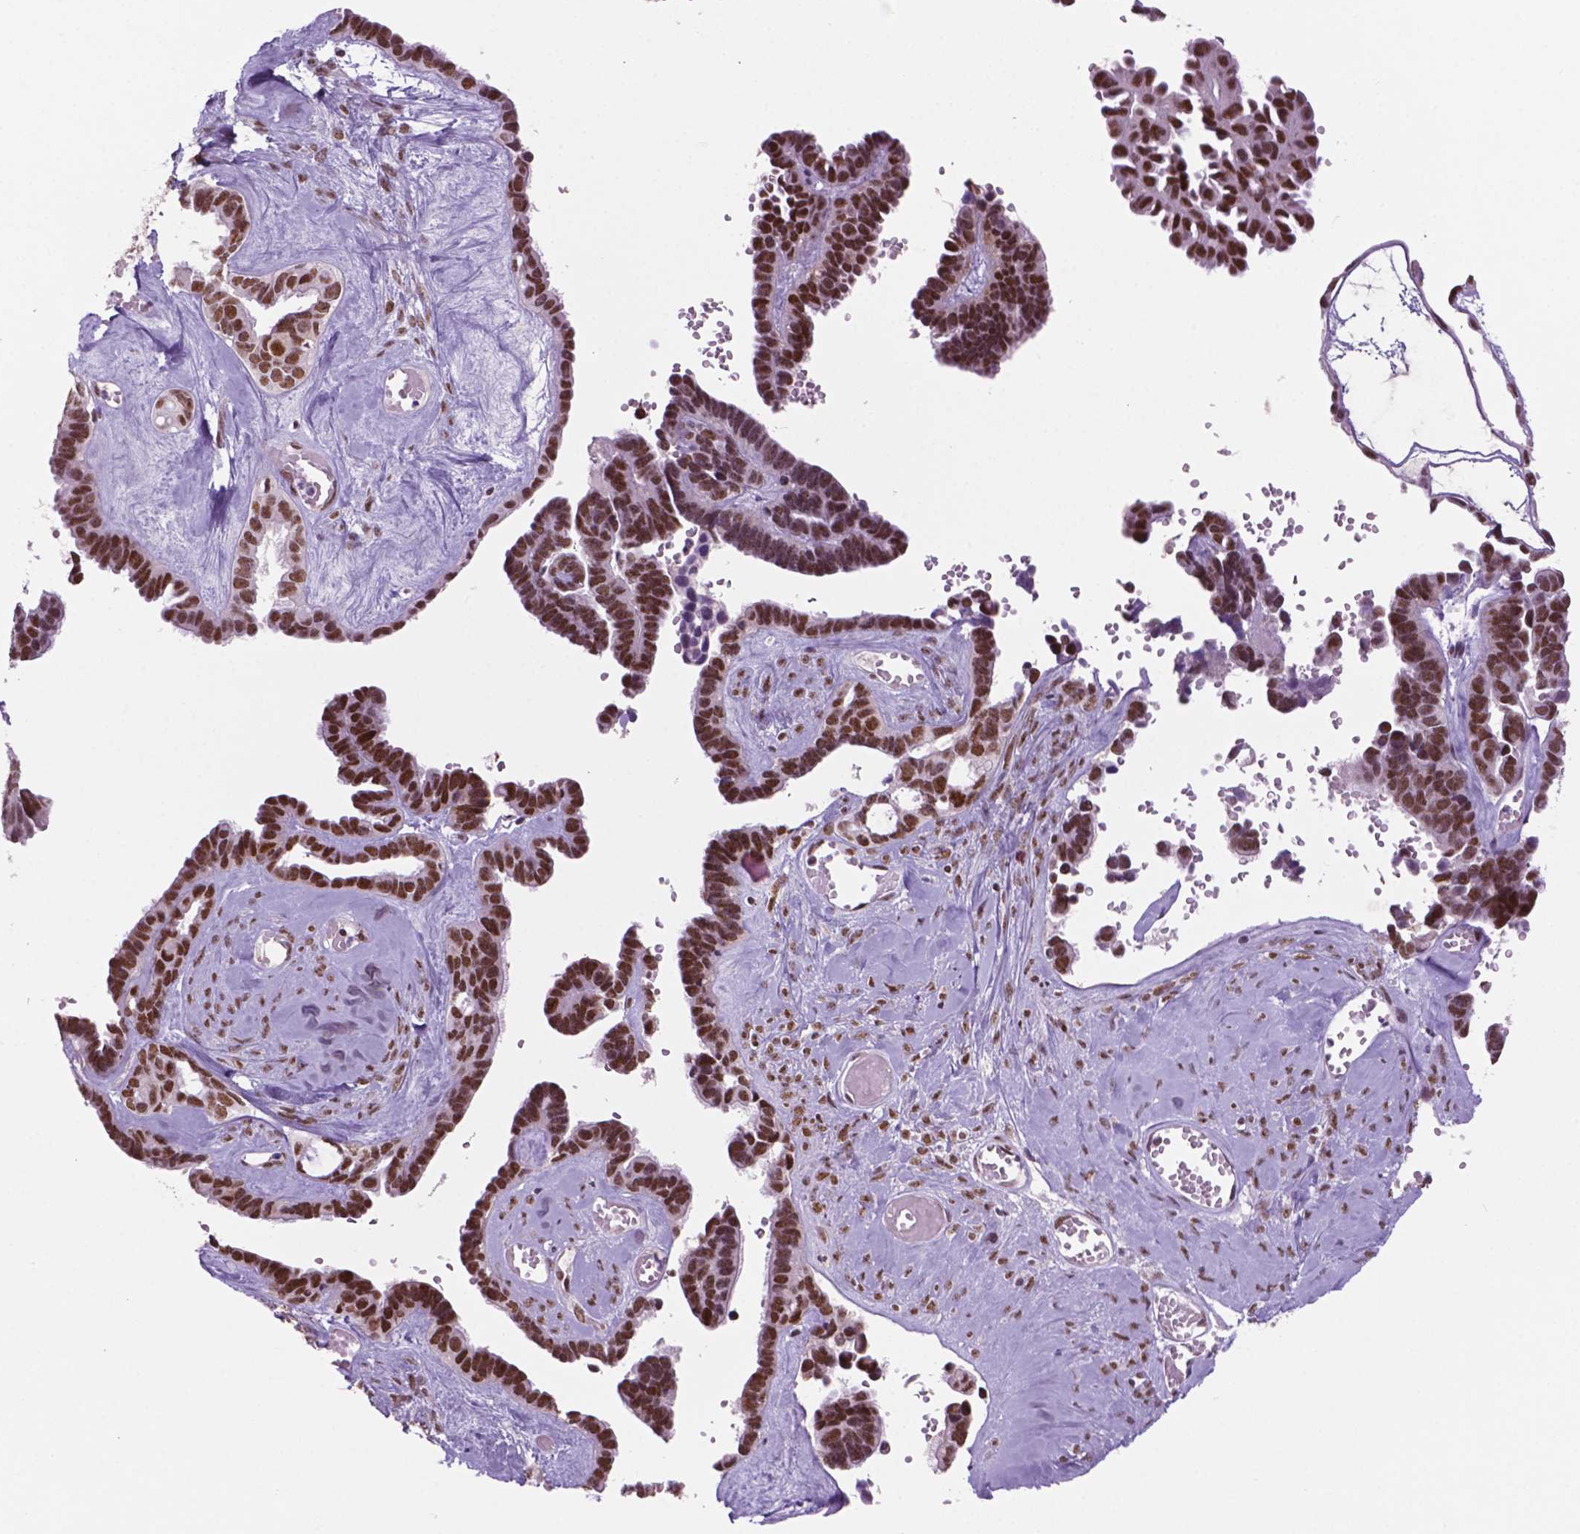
{"staining": {"intensity": "moderate", "quantity": "25%-75%", "location": "nuclear"}, "tissue": "ovarian cancer", "cell_type": "Tumor cells", "image_type": "cancer", "snomed": [{"axis": "morphology", "description": "Cystadenocarcinoma, serous, NOS"}, {"axis": "topography", "description": "Ovary"}], "caption": "Ovarian serous cystadenocarcinoma stained with a protein marker exhibits moderate staining in tumor cells.", "gene": "MLH1", "patient": {"sex": "female", "age": 69}}